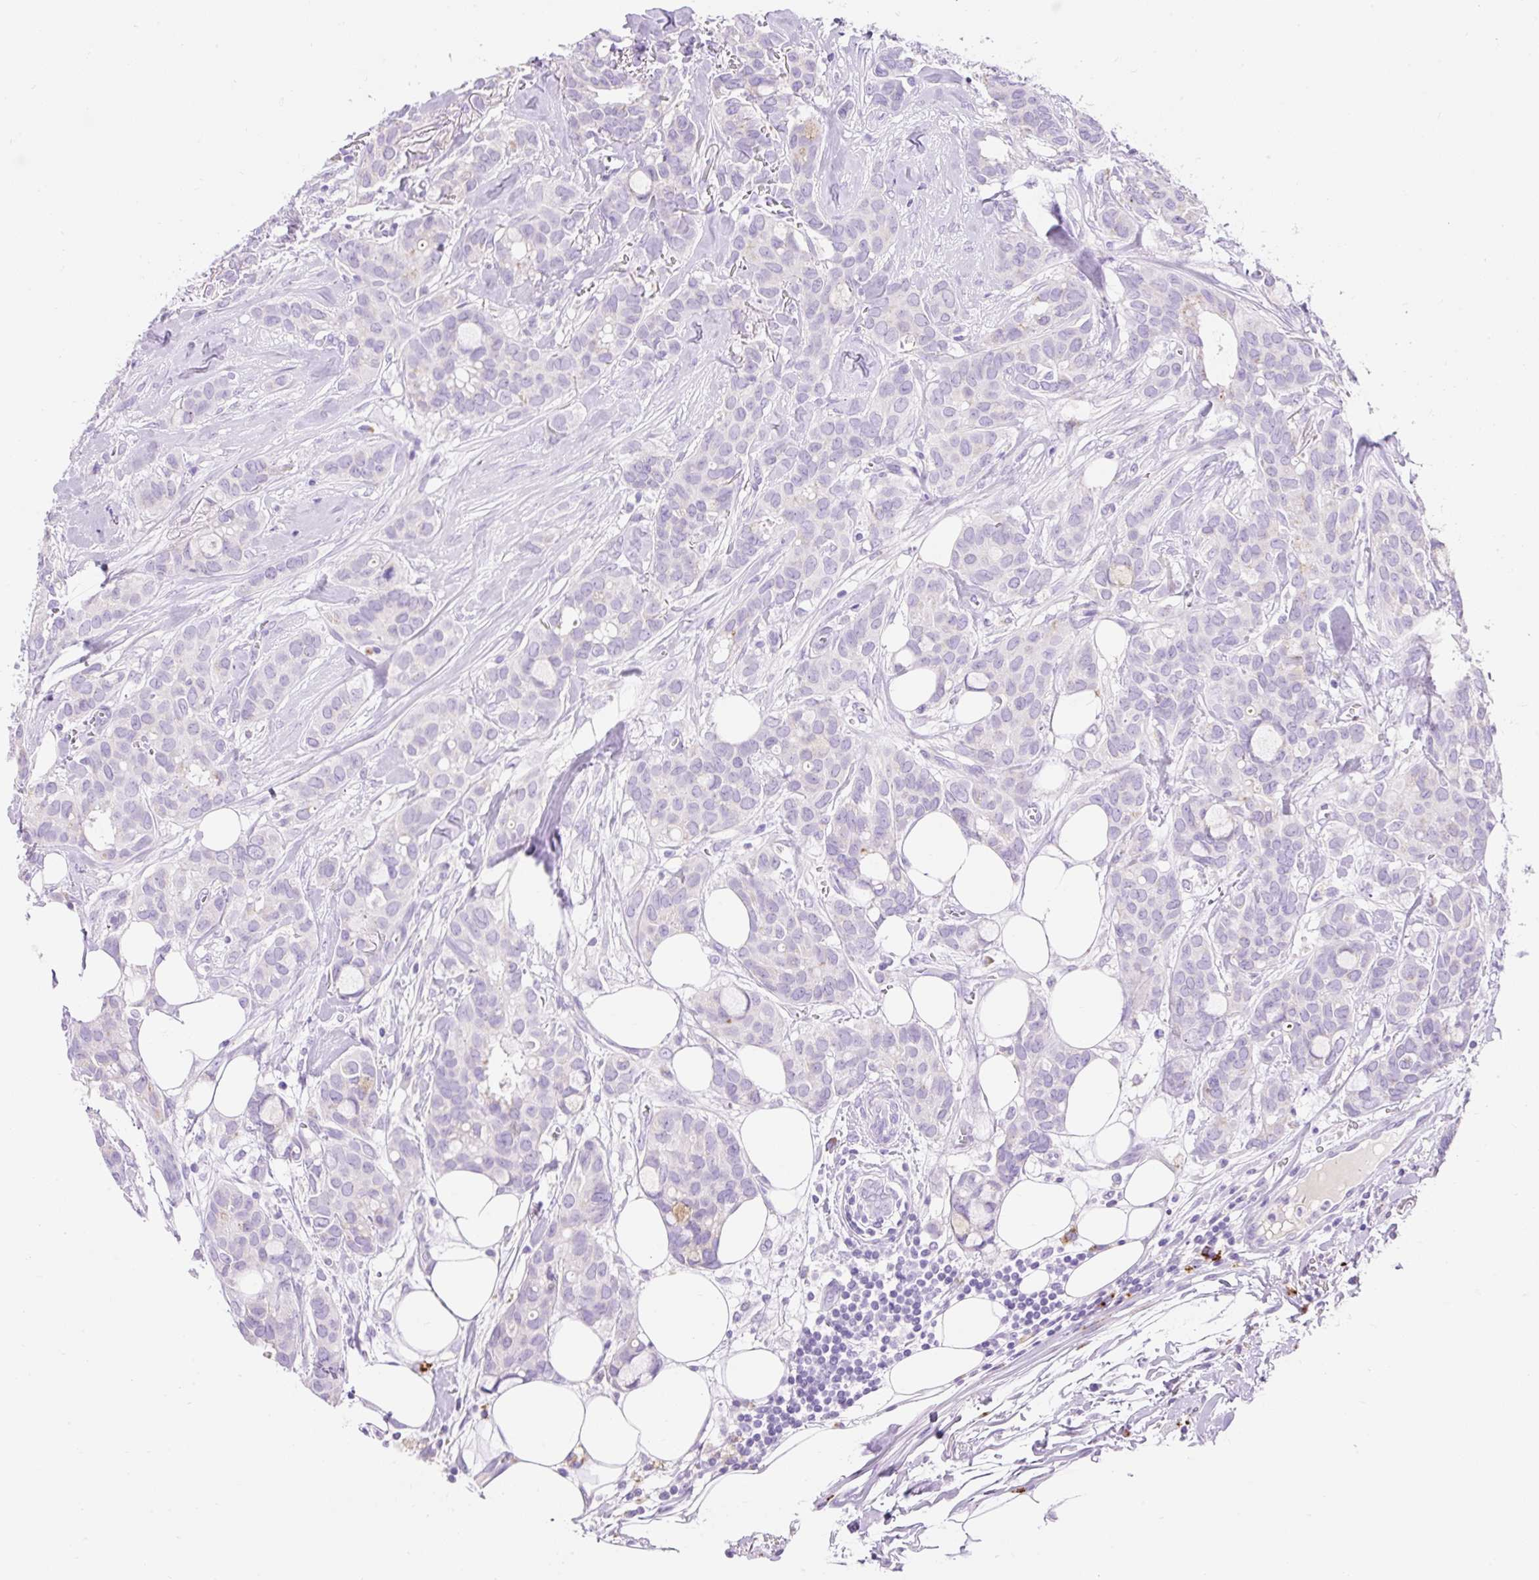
{"staining": {"intensity": "negative", "quantity": "none", "location": "none"}, "tissue": "breast cancer", "cell_type": "Tumor cells", "image_type": "cancer", "snomed": [{"axis": "morphology", "description": "Duct carcinoma"}, {"axis": "topography", "description": "Breast"}], "caption": "A histopathology image of human breast invasive ductal carcinoma is negative for staining in tumor cells.", "gene": "HEXB", "patient": {"sex": "female", "age": 84}}